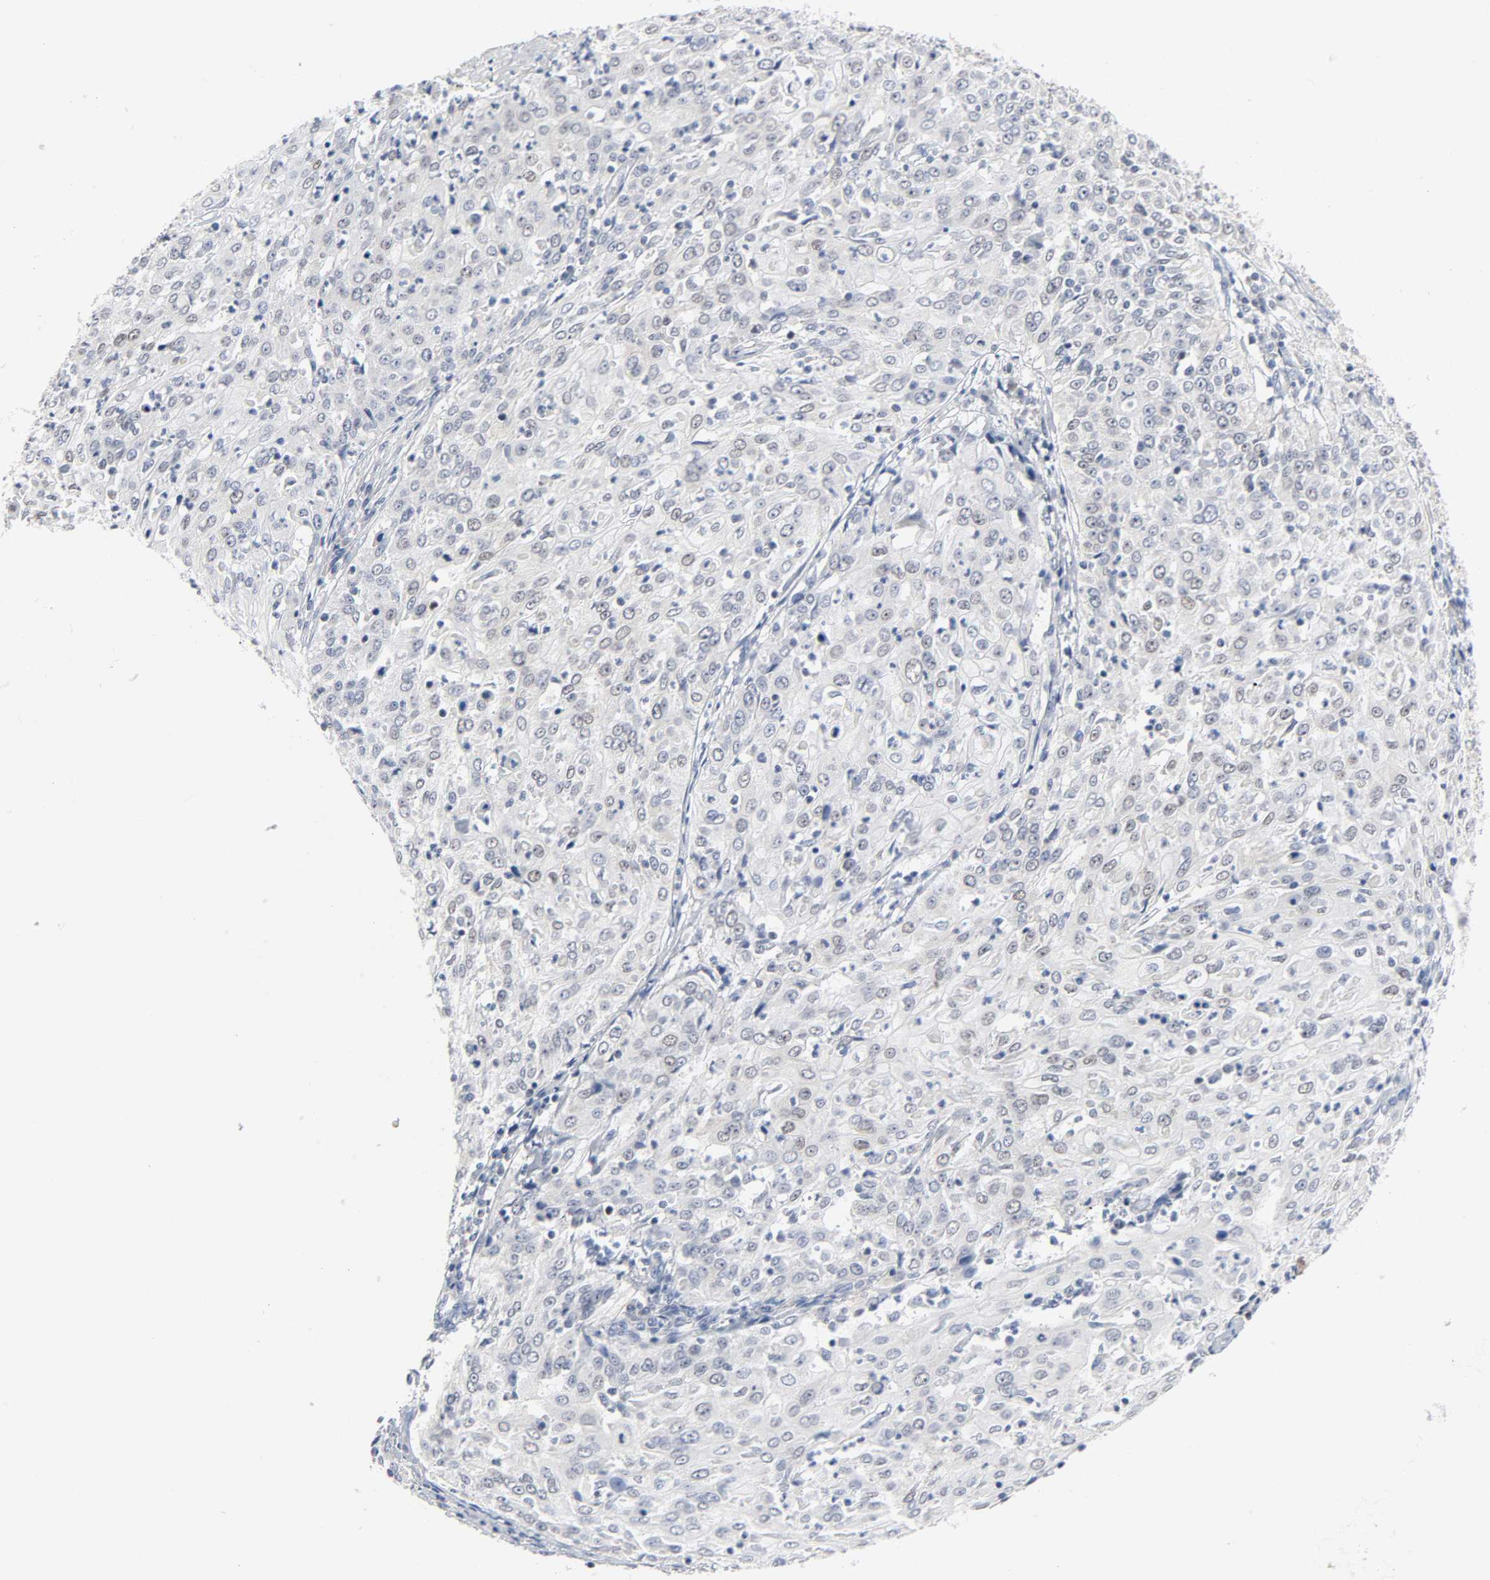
{"staining": {"intensity": "negative", "quantity": "none", "location": "none"}, "tissue": "cervical cancer", "cell_type": "Tumor cells", "image_type": "cancer", "snomed": [{"axis": "morphology", "description": "Squamous cell carcinoma, NOS"}, {"axis": "topography", "description": "Cervix"}], "caption": "Tumor cells are negative for brown protein staining in cervical squamous cell carcinoma.", "gene": "WEE1", "patient": {"sex": "female", "age": 39}}